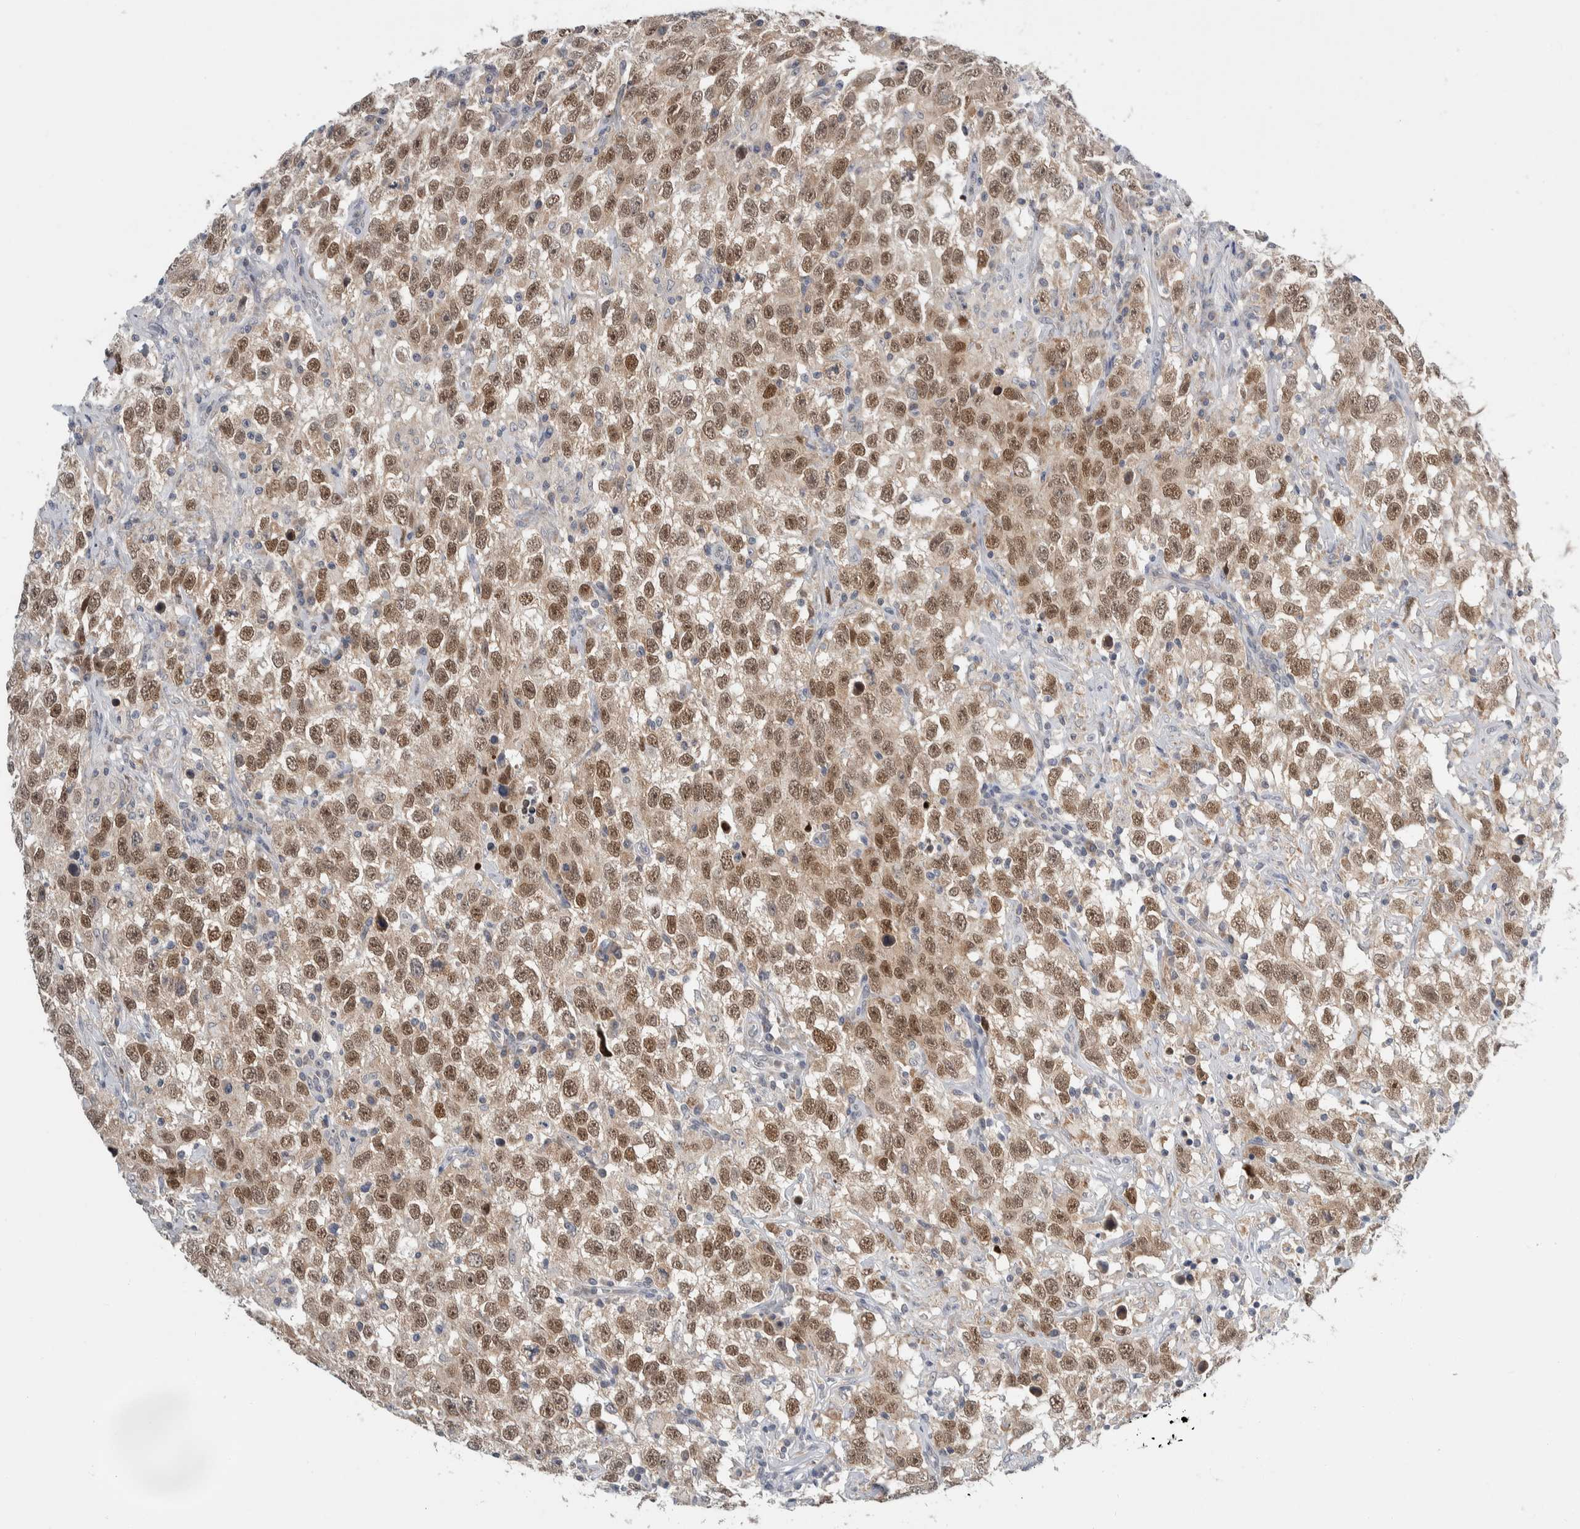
{"staining": {"intensity": "moderate", "quantity": ">75%", "location": "cytoplasmic/membranous,nuclear"}, "tissue": "testis cancer", "cell_type": "Tumor cells", "image_type": "cancer", "snomed": [{"axis": "morphology", "description": "Seminoma, NOS"}, {"axis": "topography", "description": "Testis"}], "caption": "A medium amount of moderate cytoplasmic/membranous and nuclear expression is seen in approximately >75% of tumor cells in seminoma (testis) tissue.", "gene": "SHPK", "patient": {"sex": "male", "age": 41}}